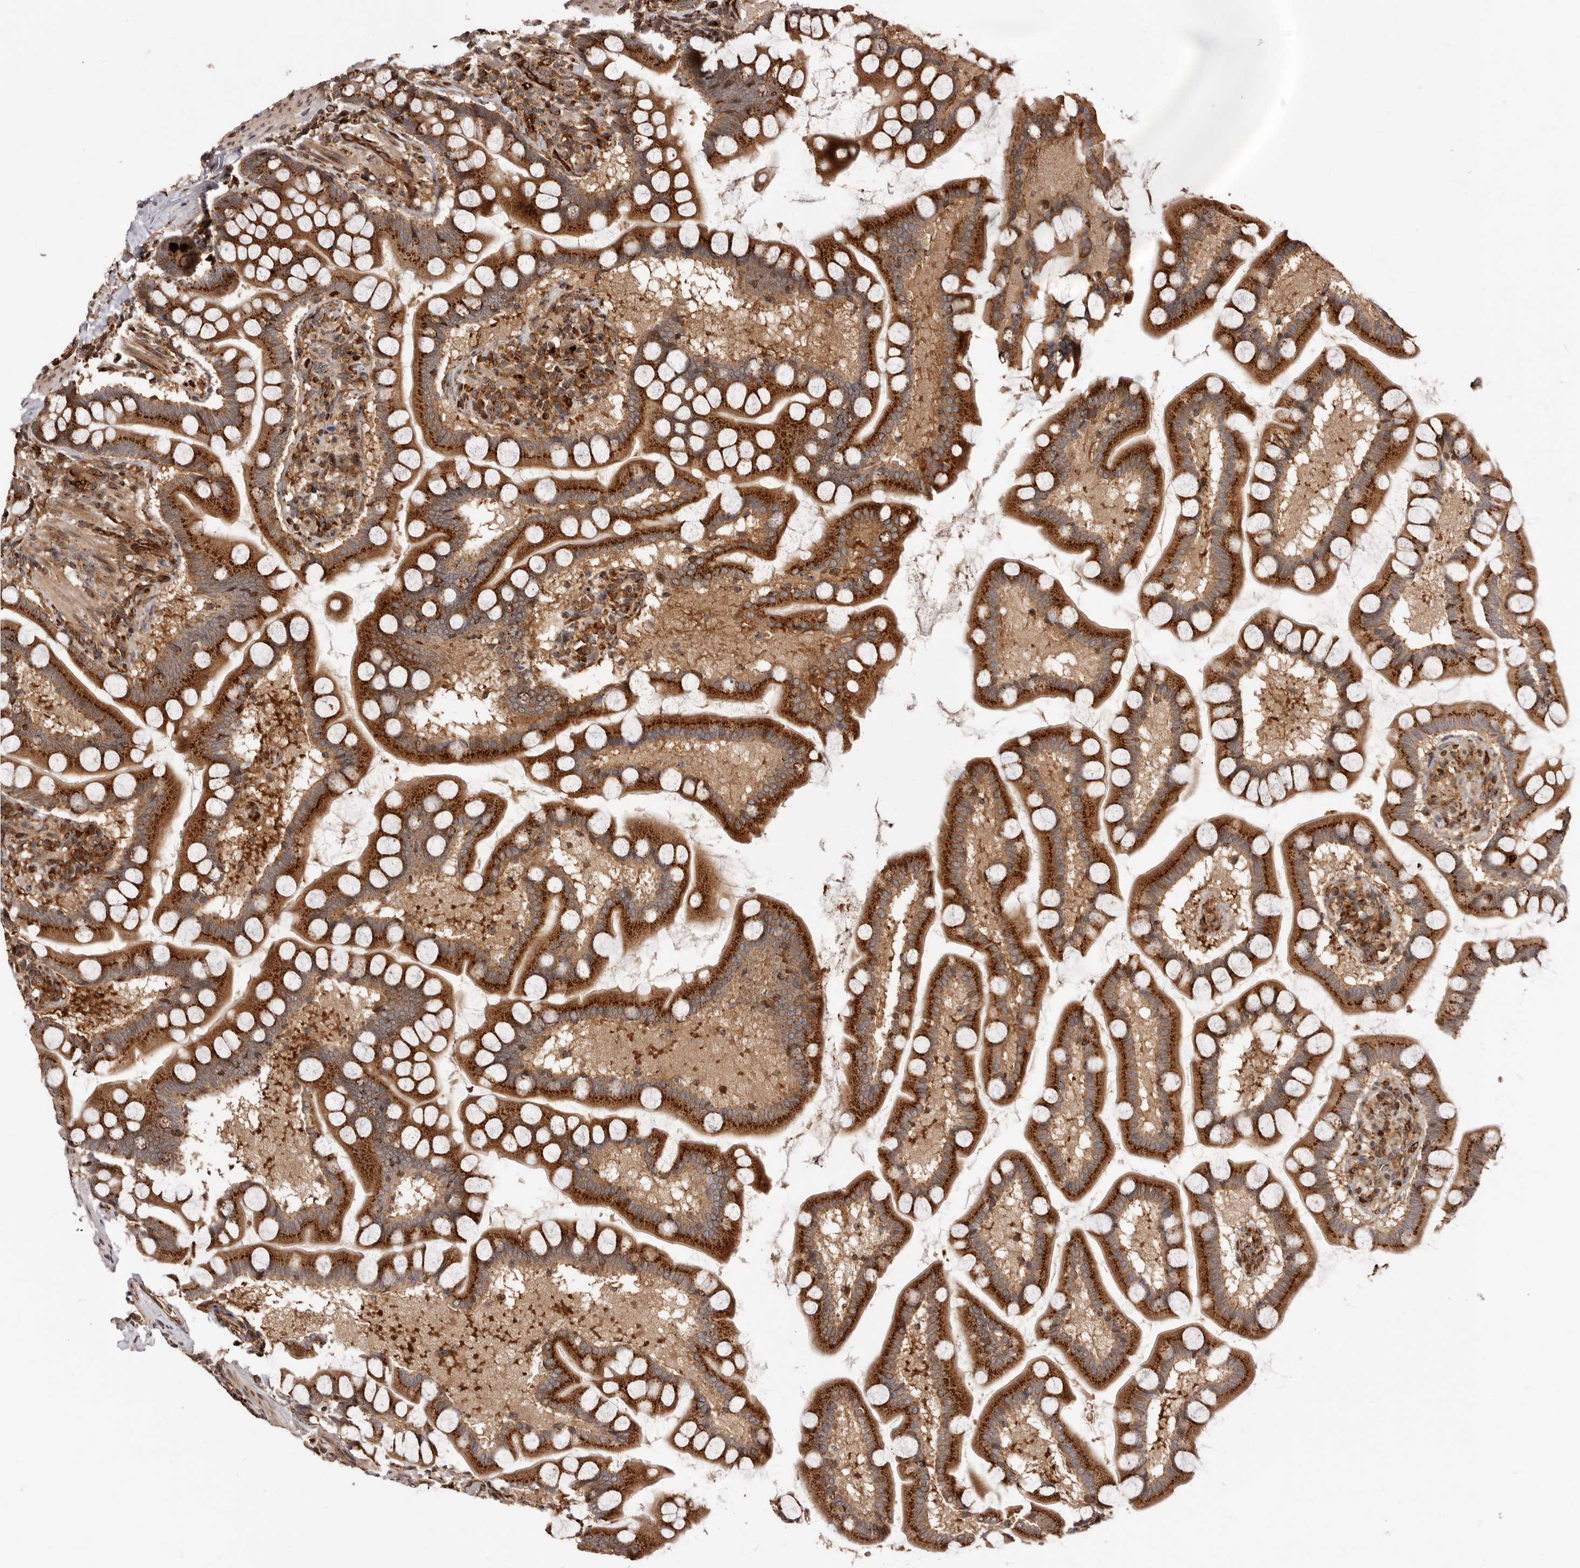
{"staining": {"intensity": "strong", "quantity": ">75%", "location": "cytoplasmic/membranous"}, "tissue": "small intestine", "cell_type": "Glandular cells", "image_type": "normal", "snomed": [{"axis": "morphology", "description": "Normal tissue, NOS"}, {"axis": "topography", "description": "Small intestine"}], "caption": "Brown immunohistochemical staining in unremarkable small intestine shows strong cytoplasmic/membranous expression in about >75% of glandular cells.", "gene": "GPR27", "patient": {"sex": "male", "age": 41}}